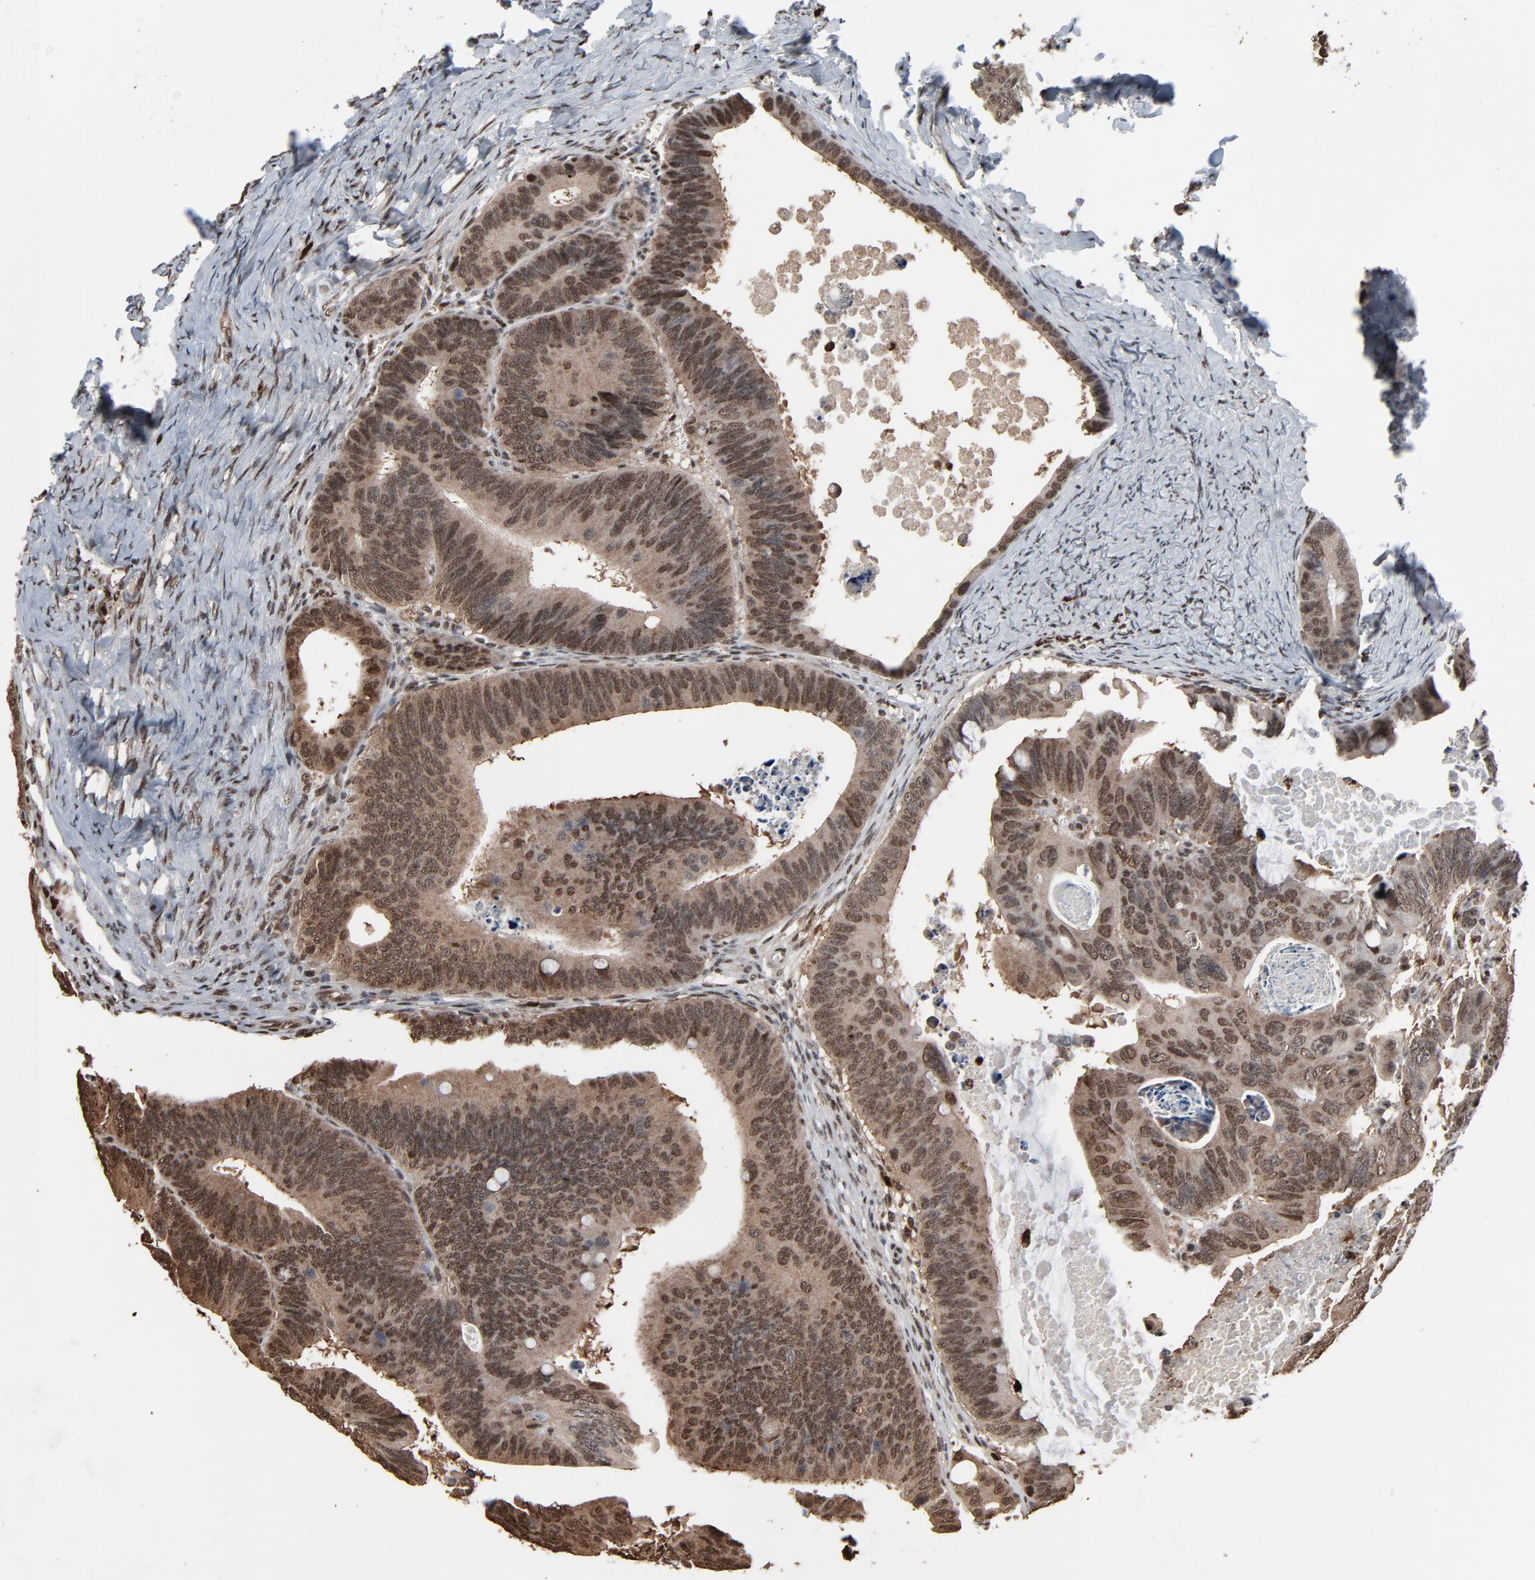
{"staining": {"intensity": "moderate", "quantity": ">75%", "location": "cytoplasmic/membranous,nuclear"}, "tissue": "colorectal cancer", "cell_type": "Tumor cells", "image_type": "cancer", "snomed": [{"axis": "morphology", "description": "Adenocarcinoma, NOS"}, {"axis": "topography", "description": "Colon"}], "caption": "Protein staining of colorectal cancer (adenocarcinoma) tissue exhibits moderate cytoplasmic/membranous and nuclear expression in approximately >75% of tumor cells.", "gene": "MEIS2", "patient": {"sex": "female", "age": 55}}